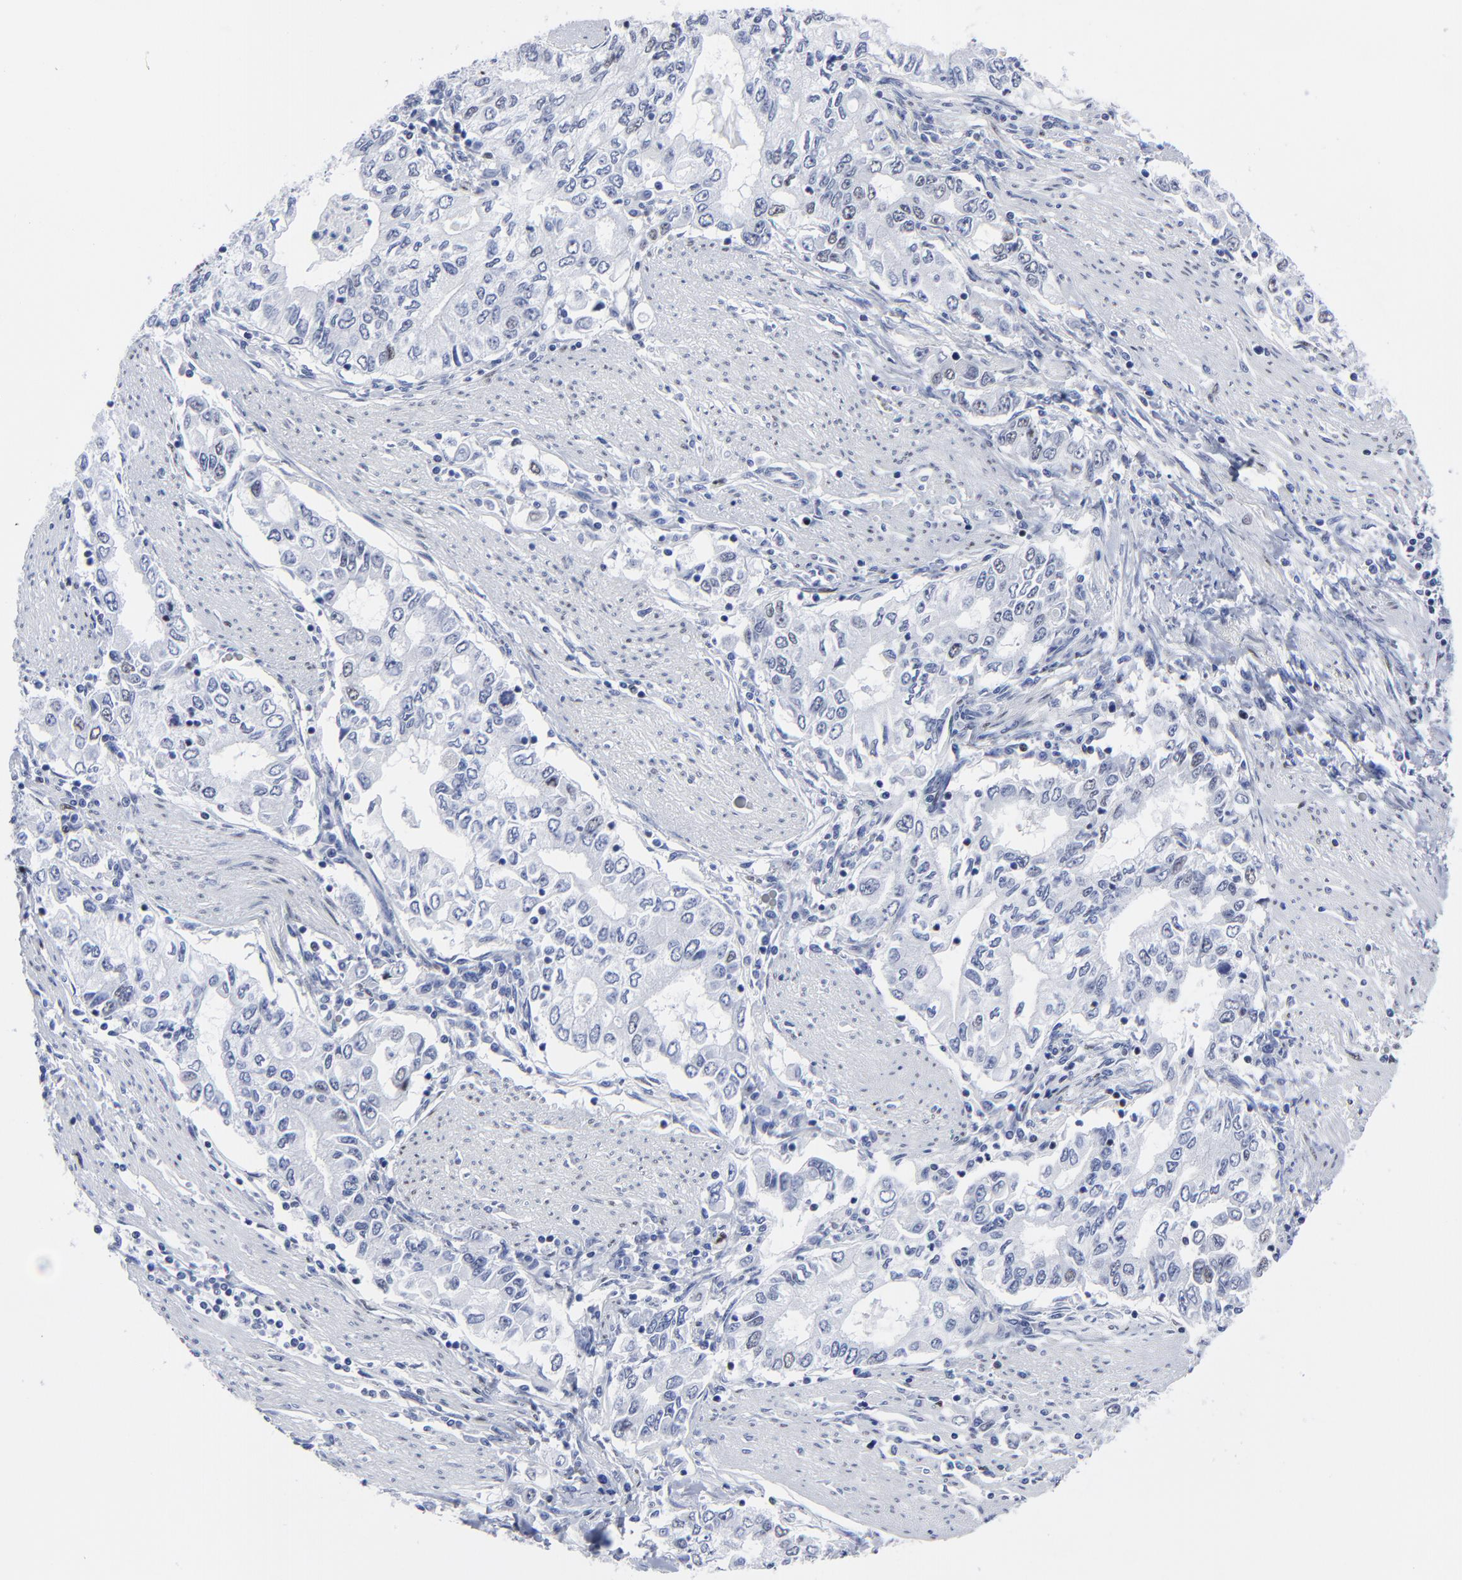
{"staining": {"intensity": "weak", "quantity": "<25%", "location": "nuclear"}, "tissue": "stomach cancer", "cell_type": "Tumor cells", "image_type": "cancer", "snomed": [{"axis": "morphology", "description": "Adenocarcinoma, NOS"}, {"axis": "topography", "description": "Stomach, lower"}], "caption": "The histopathology image reveals no staining of tumor cells in stomach adenocarcinoma.", "gene": "JUN", "patient": {"sex": "female", "age": 72}}